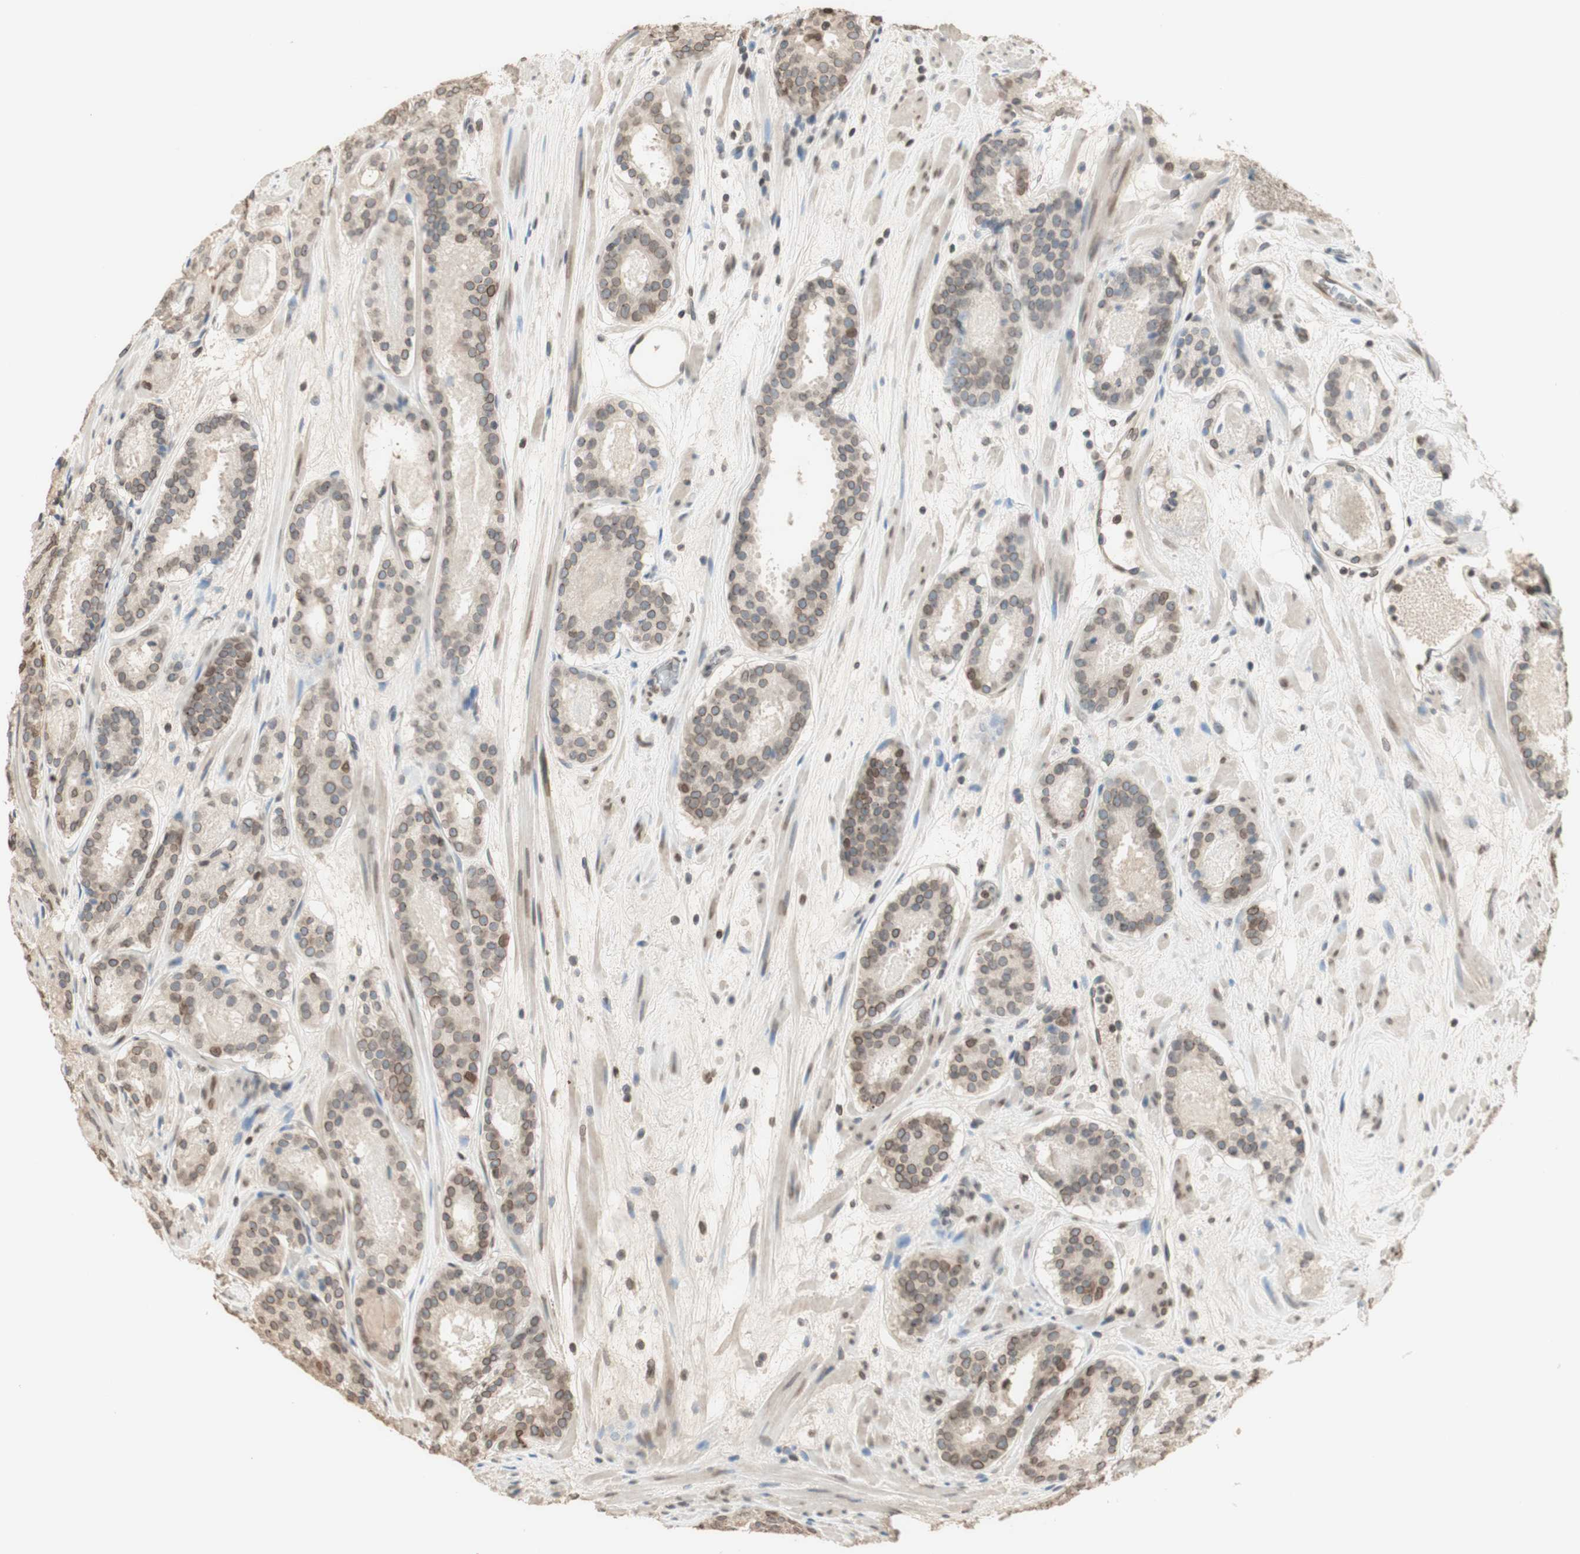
{"staining": {"intensity": "moderate", "quantity": "<25%", "location": "cytoplasmic/membranous,nuclear"}, "tissue": "prostate cancer", "cell_type": "Tumor cells", "image_type": "cancer", "snomed": [{"axis": "morphology", "description": "Adenocarcinoma, Low grade"}, {"axis": "topography", "description": "Prostate"}], "caption": "This image reveals prostate adenocarcinoma (low-grade) stained with immunohistochemistry to label a protein in brown. The cytoplasmic/membranous and nuclear of tumor cells show moderate positivity for the protein. Nuclei are counter-stained blue.", "gene": "TMPO", "patient": {"sex": "male", "age": 69}}